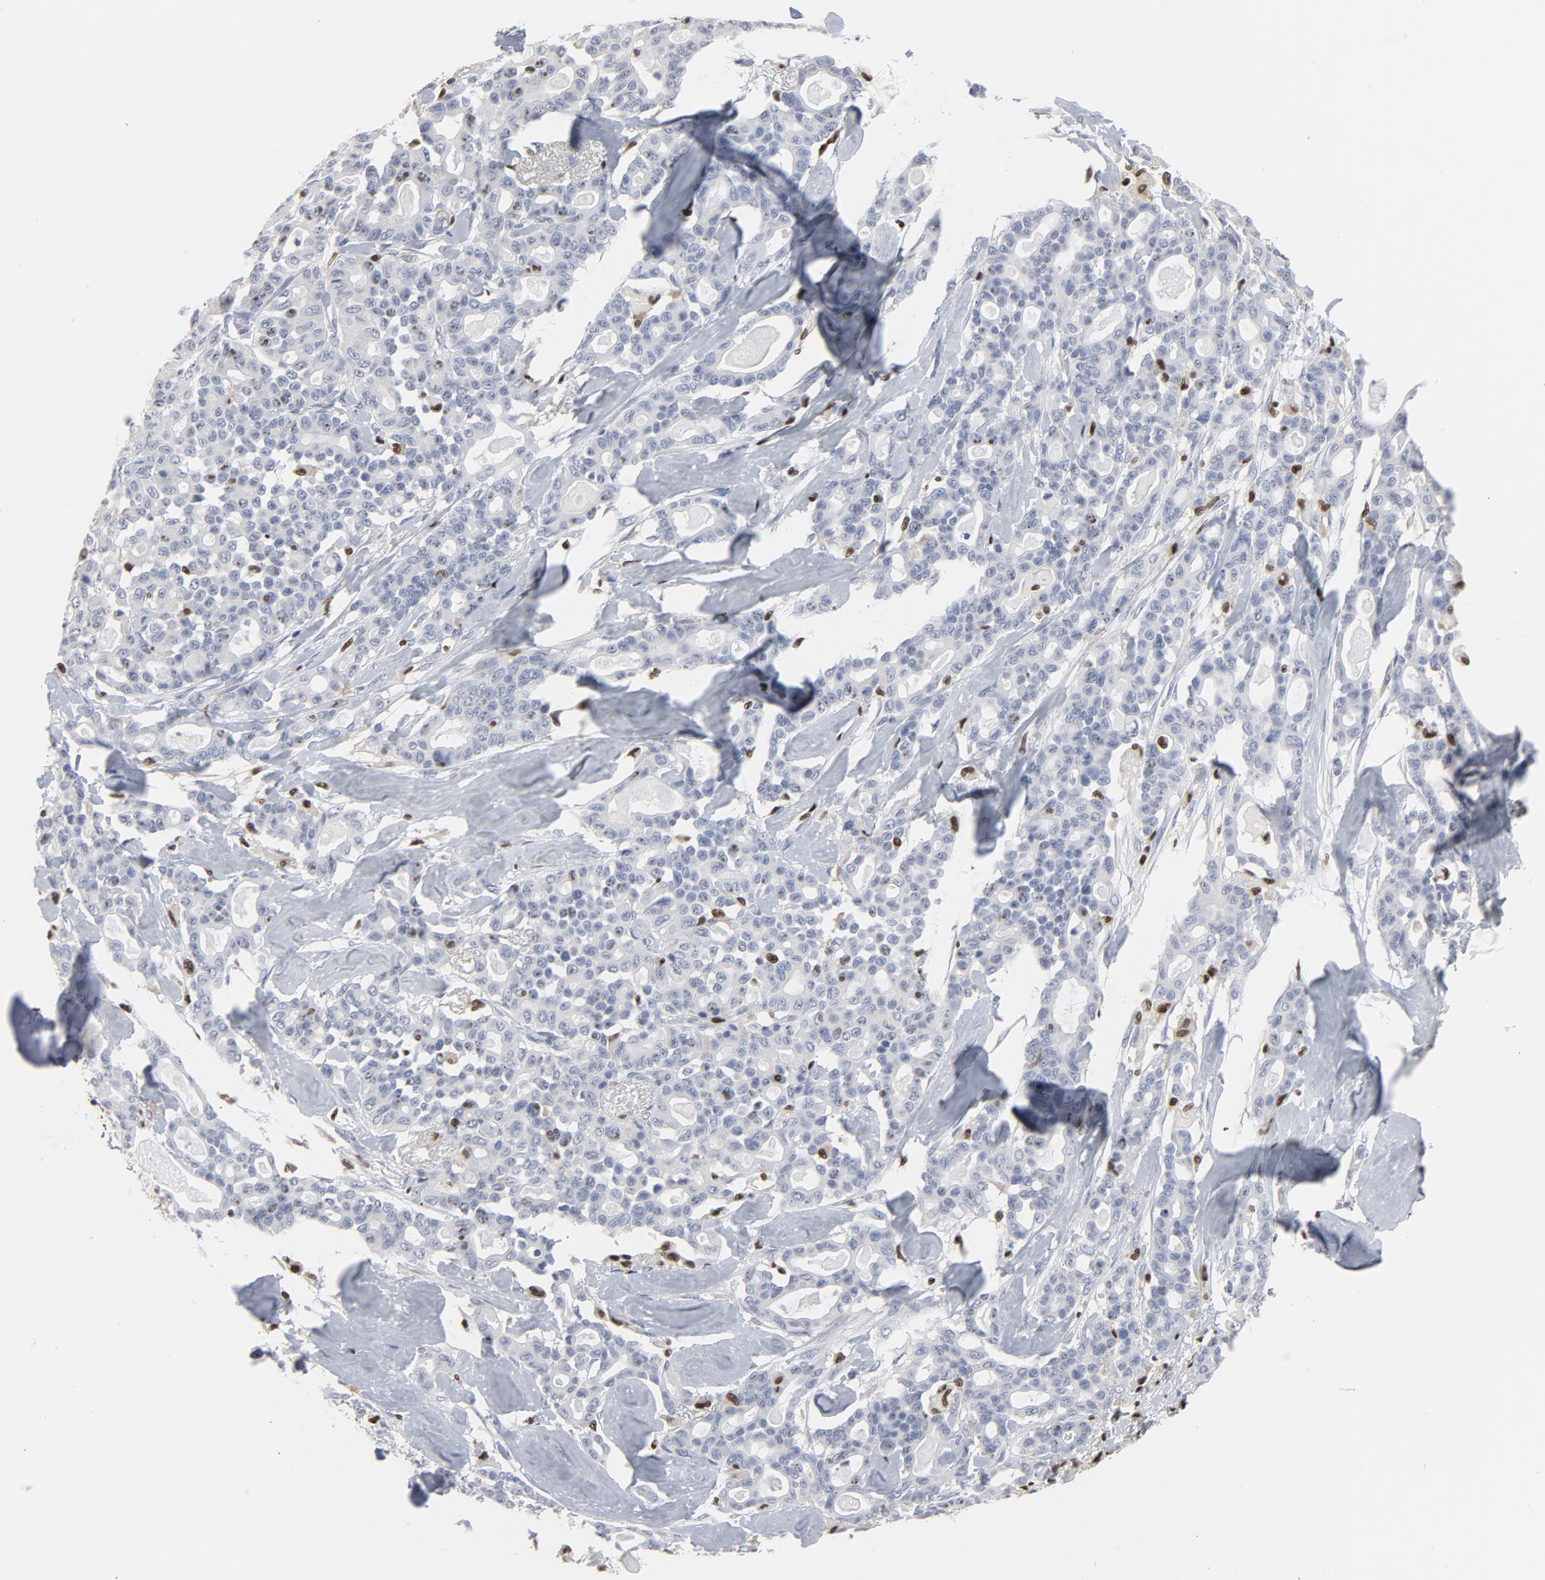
{"staining": {"intensity": "negative", "quantity": "none", "location": "none"}, "tissue": "pancreatic cancer", "cell_type": "Tumor cells", "image_type": "cancer", "snomed": [{"axis": "morphology", "description": "Adenocarcinoma, NOS"}, {"axis": "topography", "description": "Pancreas"}], "caption": "An image of human pancreatic cancer (adenocarcinoma) is negative for staining in tumor cells.", "gene": "SPI1", "patient": {"sex": "male", "age": 63}}